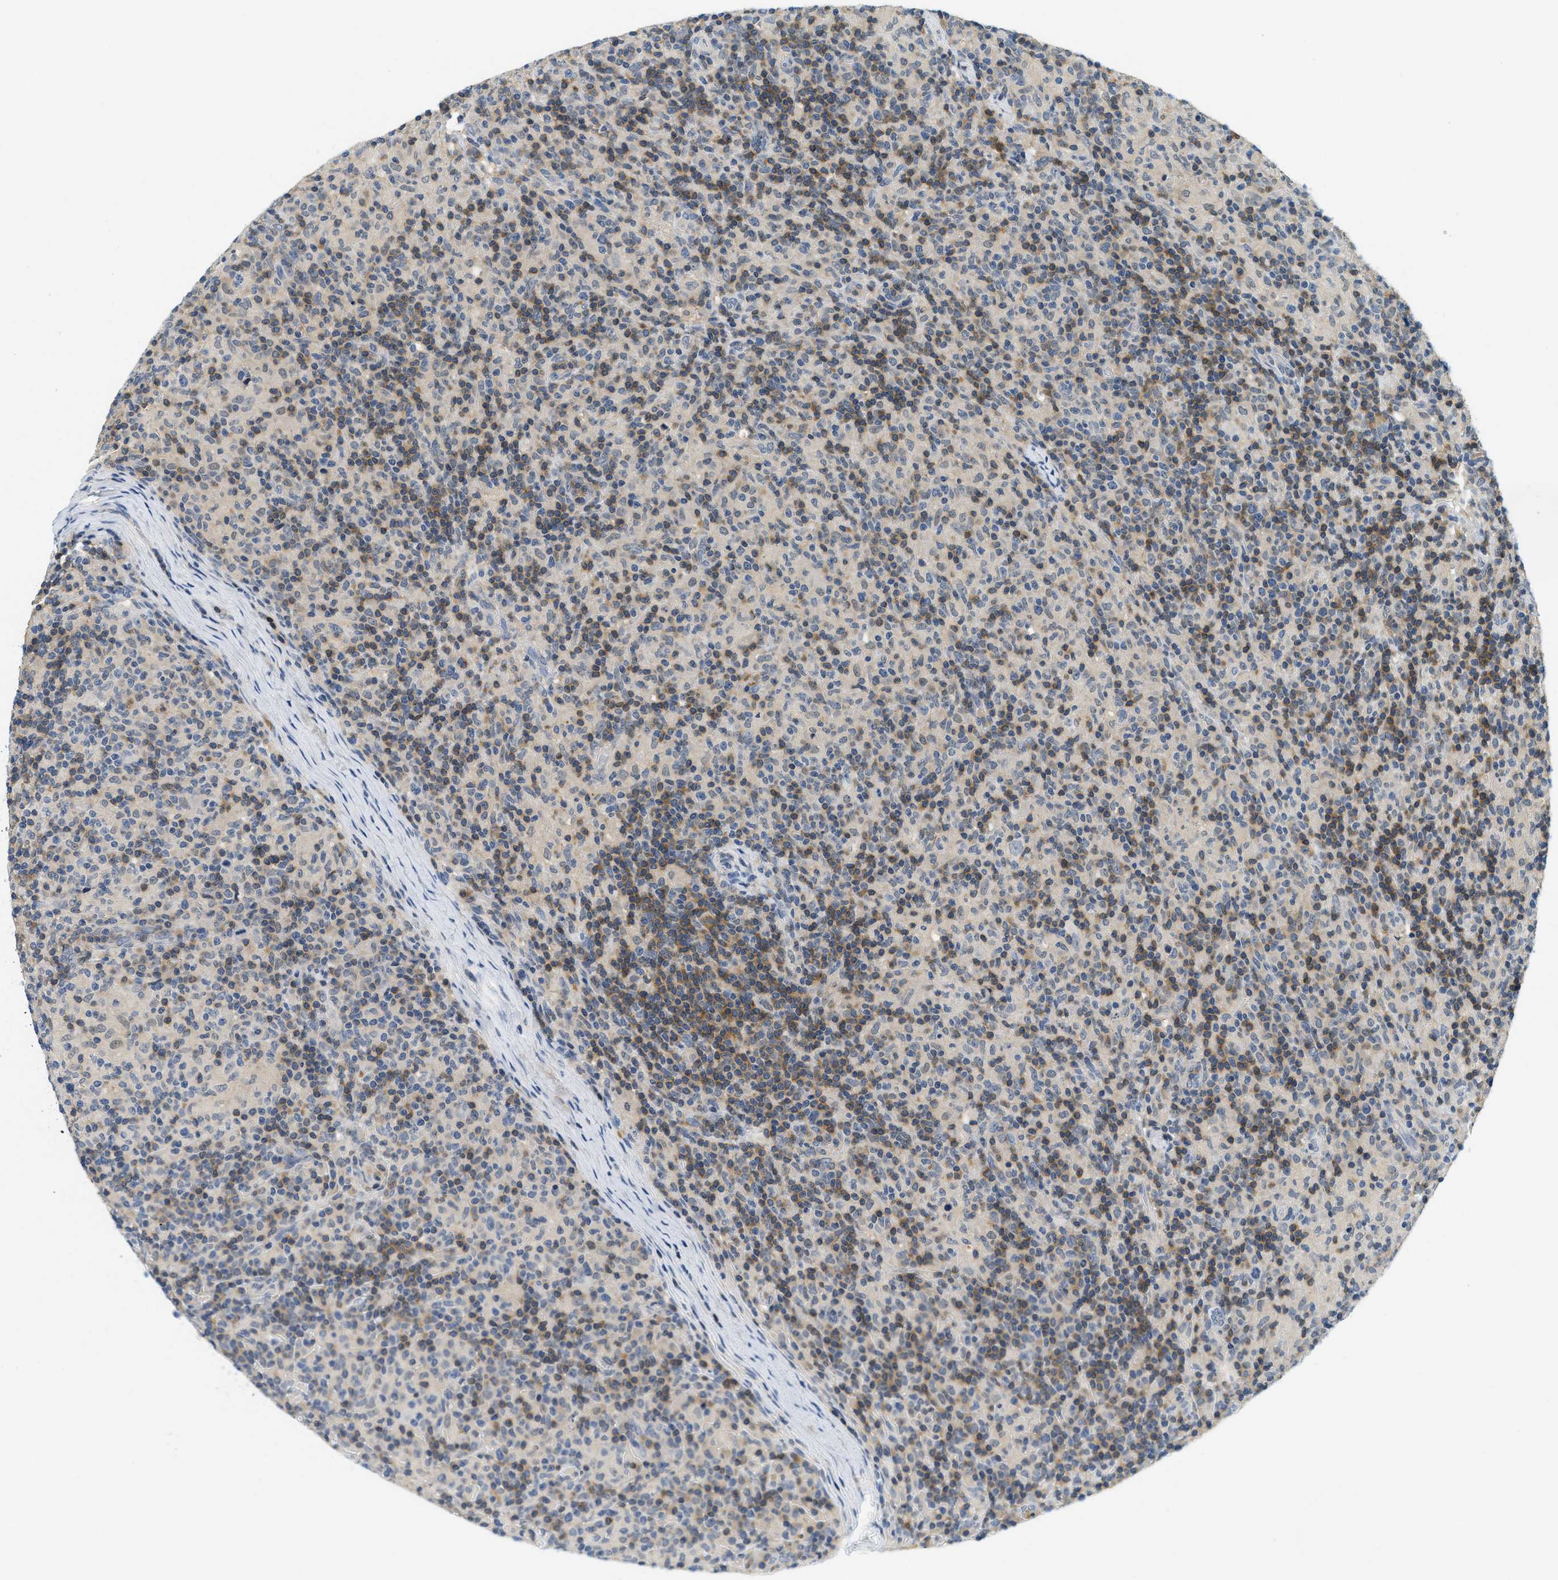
{"staining": {"intensity": "weak", "quantity": "<25%", "location": "cytoplasmic/membranous"}, "tissue": "lymphoma", "cell_type": "Tumor cells", "image_type": "cancer", "snomed": [{"axis": "morphology", "description": "Hodgkin's disease, NOS"}, {"axis": "topography", "description": "Lymph node"}], "caption": "This is a histopathology image of immunohistochemistry staining of Hodgkin's disease, which shows no positivity in tumor cells.", "gene": "RASGRP2", "patient": {"sex": "male", "age": 70}}